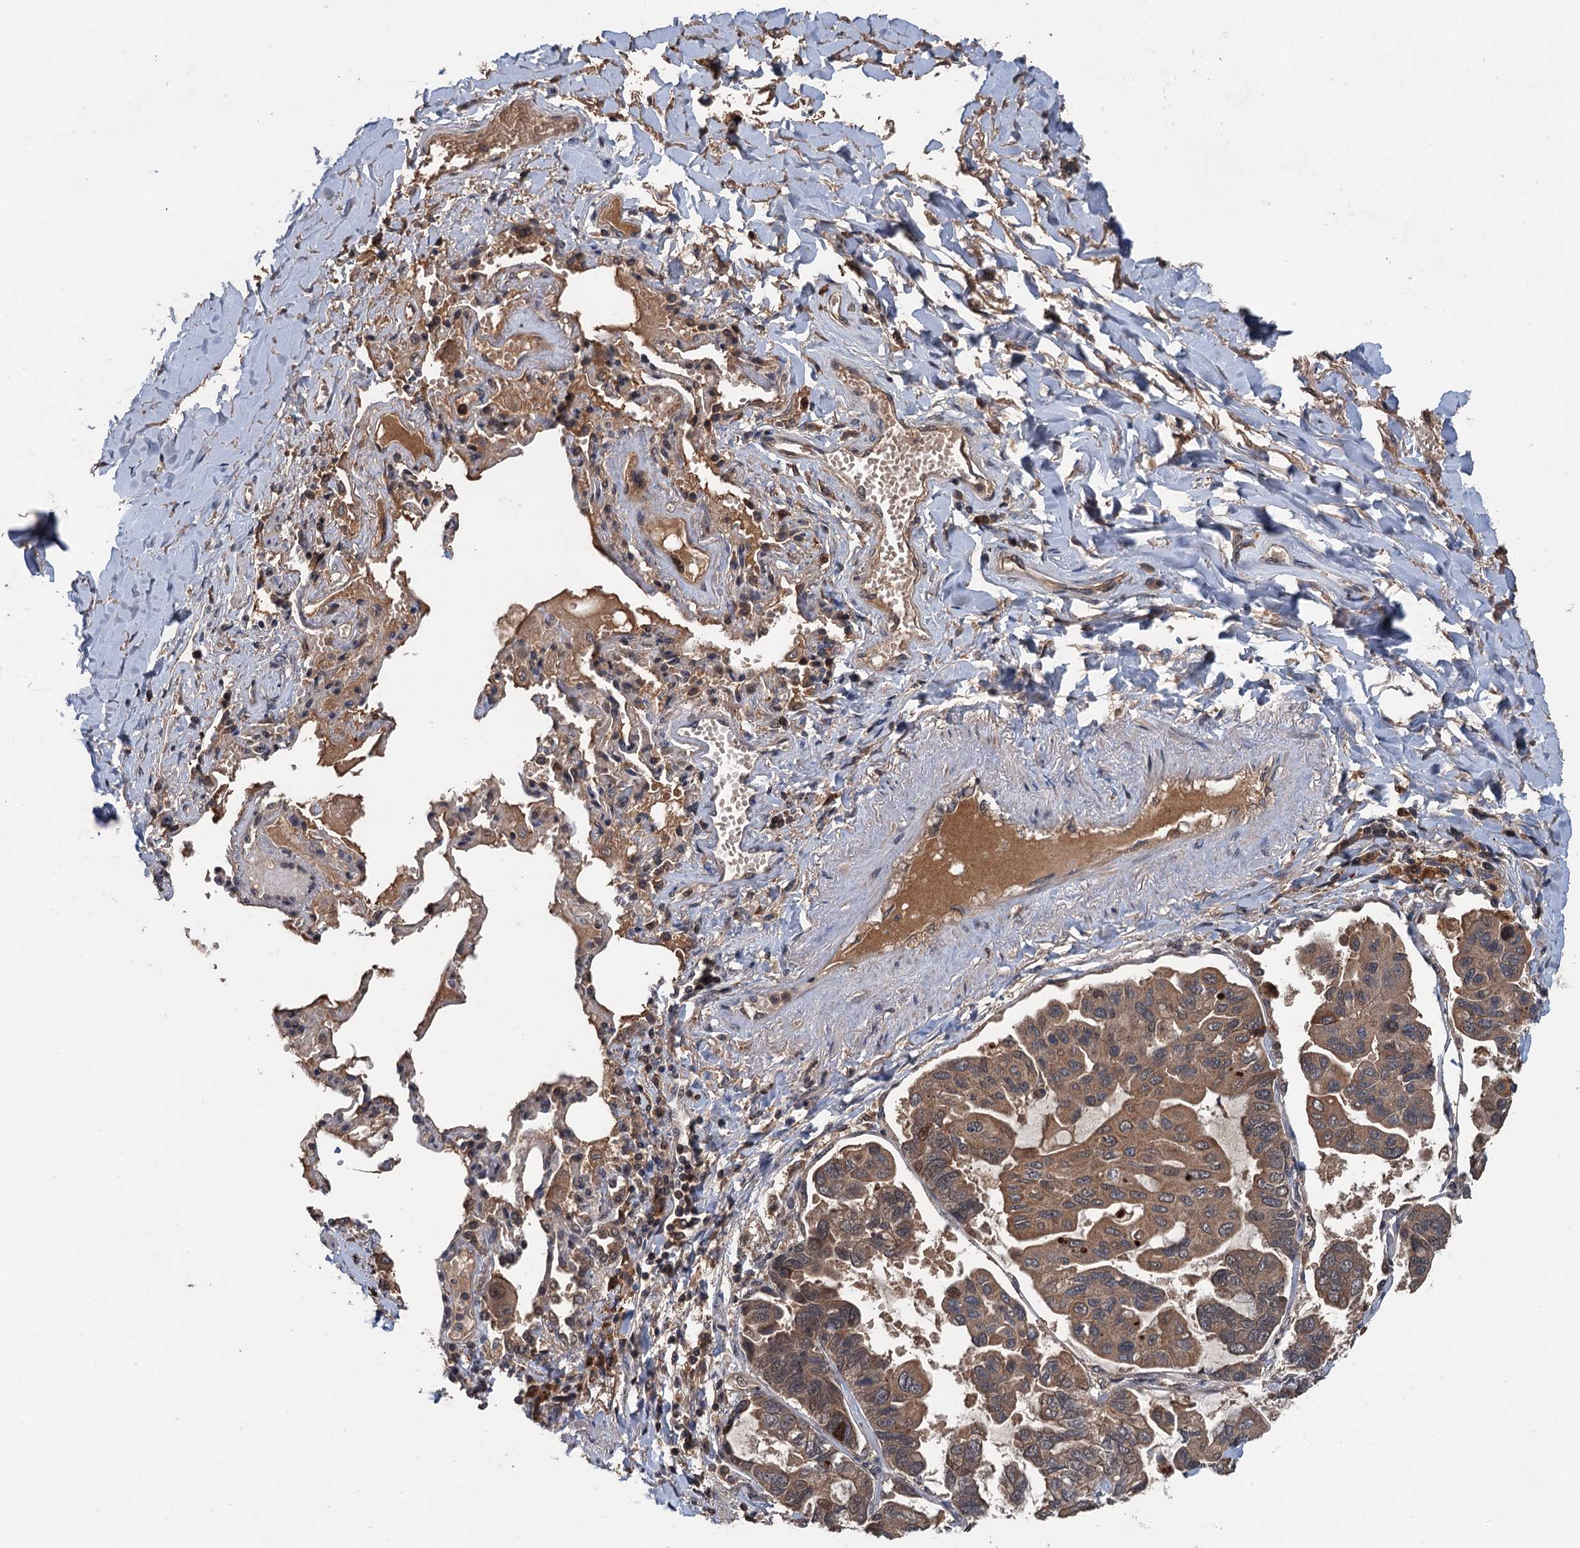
{"staining": {"intensity": "moderate", "quantity": ">75%", "location": "cytoplasmic/membranous,nuclear"}, "tissue": "lung cancer", "cell_type": "Tumor cells", "image_type": "cancer", "snomed": [{"axis": "morphology", "description": "Adenocarcinoma, NOS"}, {"axis": "topography", "description": "Lung"}], "caption": "Immunohistochemistry (IHC) (DAB) staining of human lung adenocarcinoma demonstrates moderate cytoplasmic/membranous and nuclear protein expression in about >75% of tumor cells.", "gene": "ZNF438", "patient": {"sex": "male", "age": 64}}